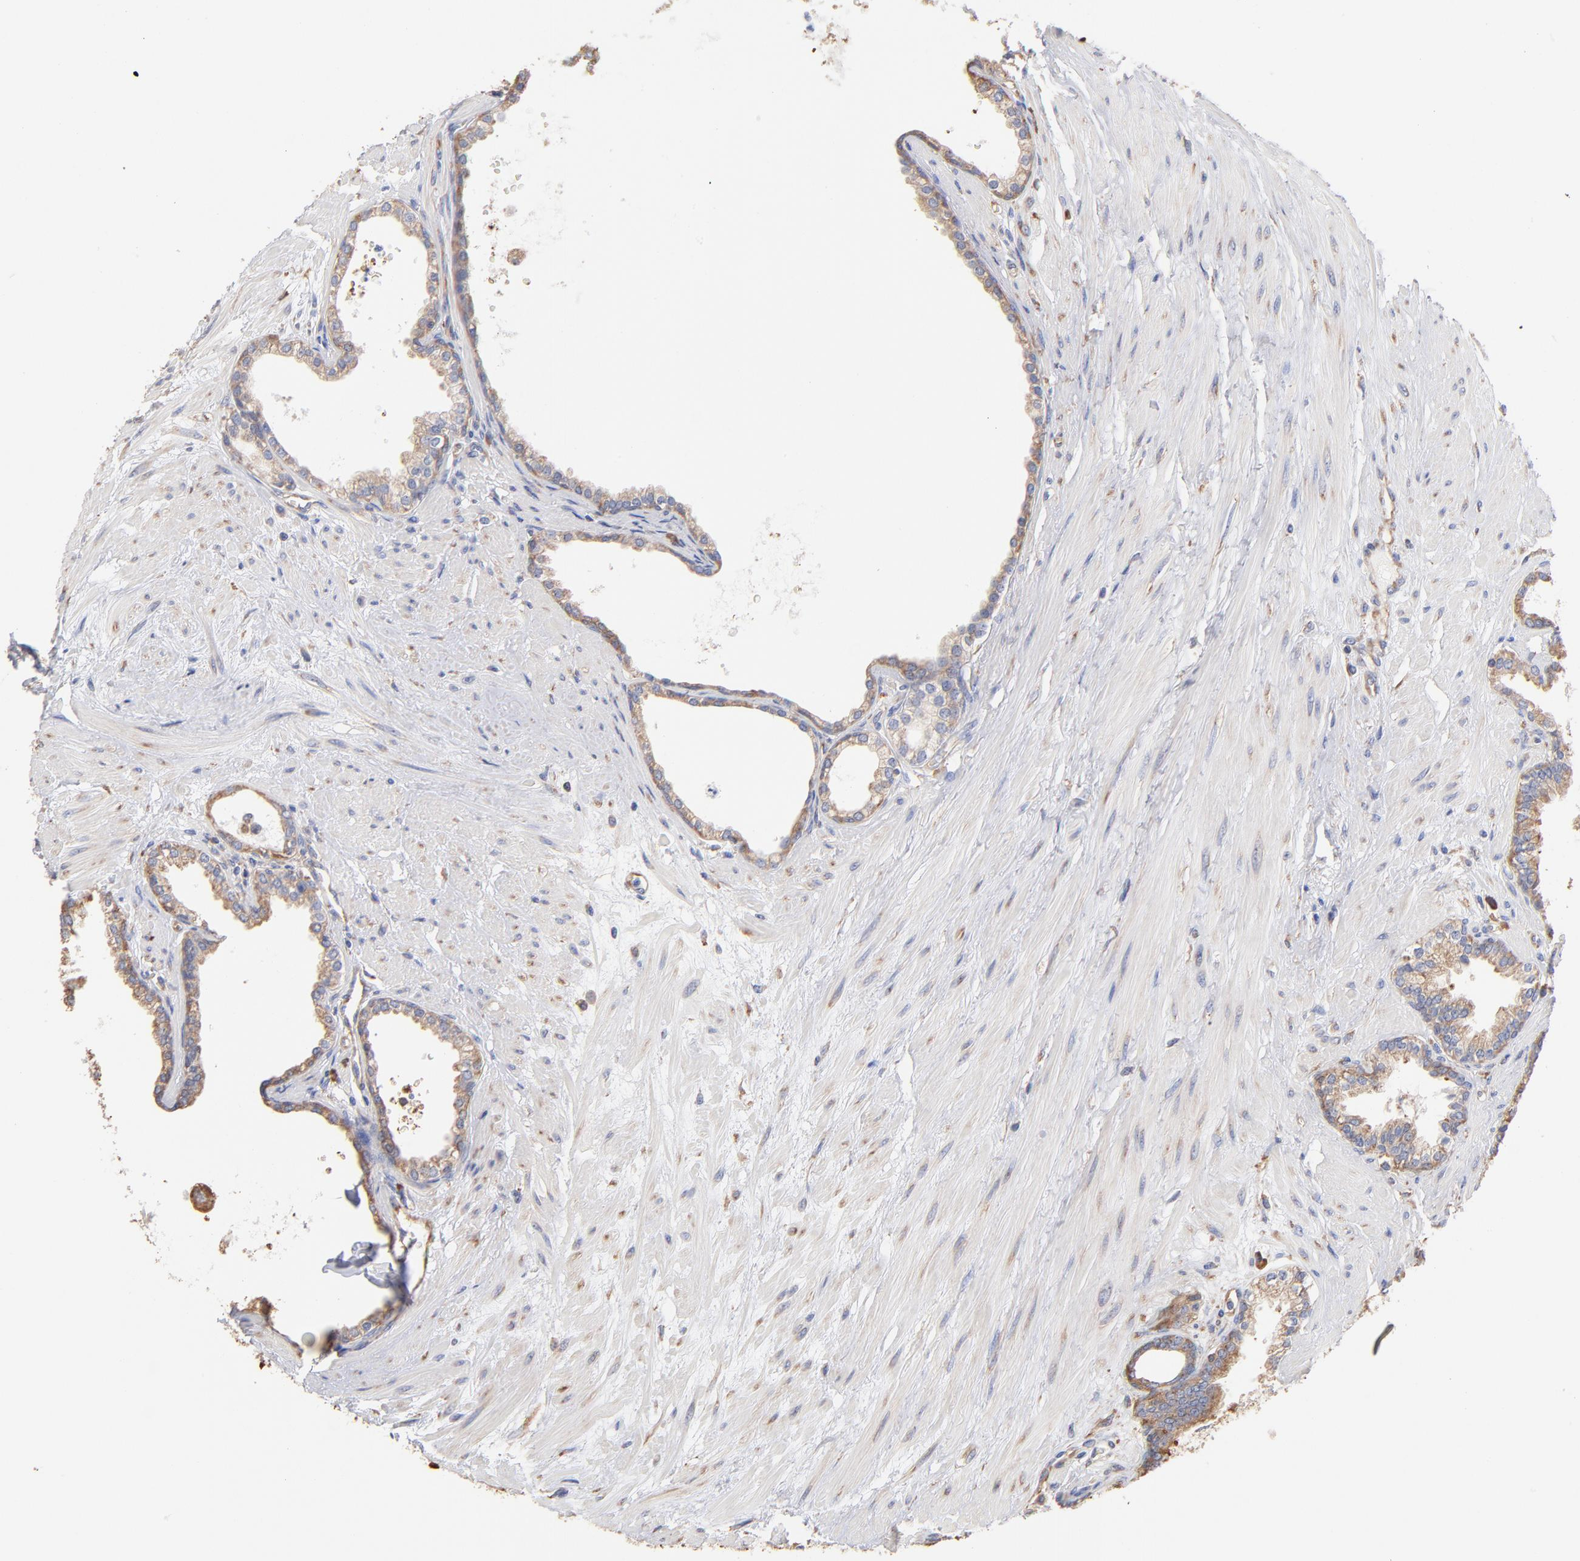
{"staining": {"intensity": "moderate", "quantity": "25%-75%", "location": "cytoplasmic/membranous"}, "tissue": "prostate", "cell_type": "Glandular cells", "image_type": "normal", "snomed": [{"axis": "morphology", "description": "Normal tissue, NOS"}, {"axis": "topography", "description": "Prostate"}], "caption": "Immunohistochemistry histopathology image of unremarkable prostate: prostate stained using IHC demonstrates medium levels of moderate protein expression localized specifically in the cytoplasmic/membranous of glandular cells, appearing as a cytoplasmic/membranous brown color.", "gene": "RPL9", "patient": {"sex": "male", "age": 64}}